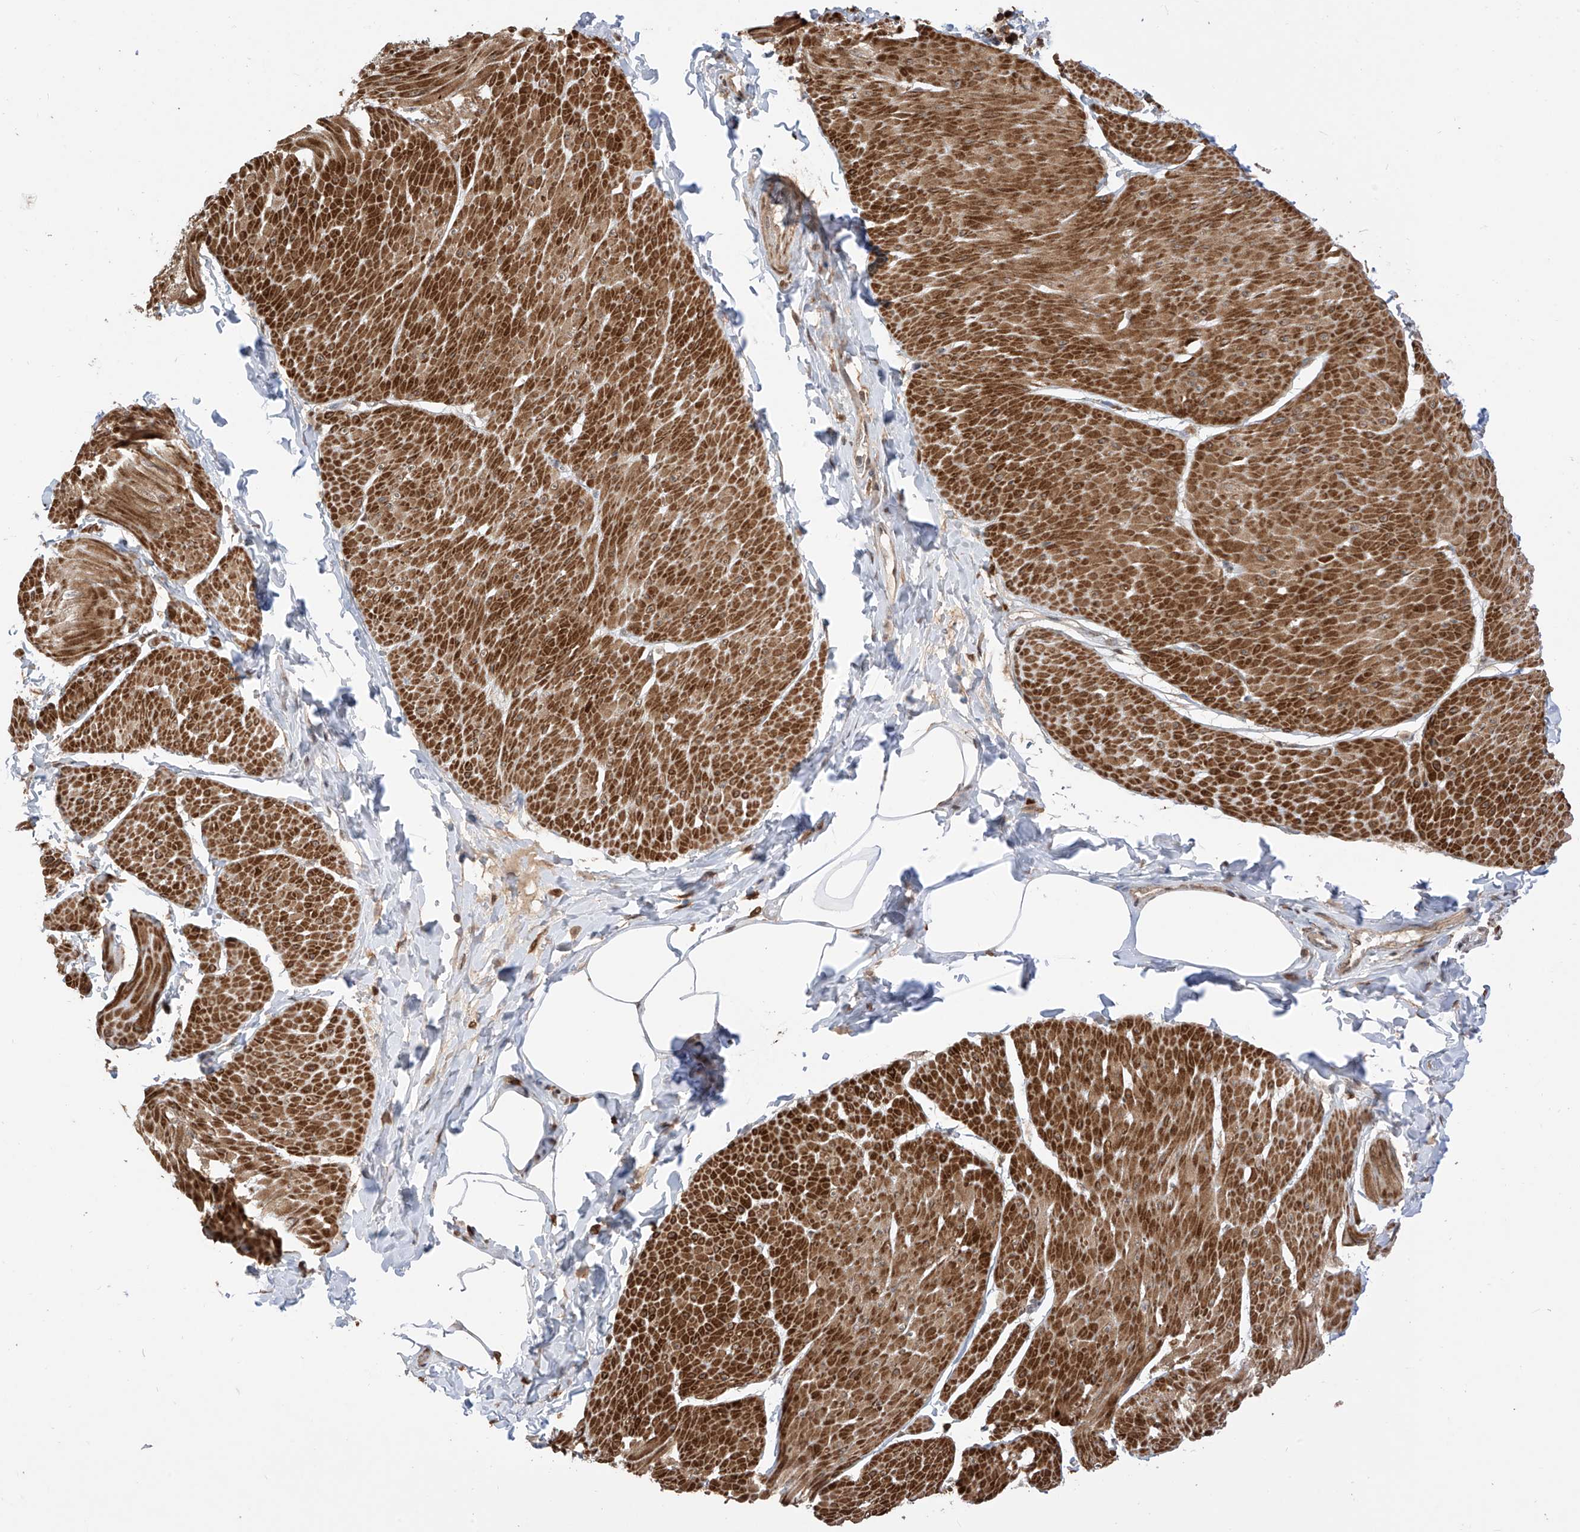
{"staining": {"intensity": "strong", "quantity": ">75%", "location": "cytoplasmic/membranous"}, "tissue": "smooth muscle", "cell_type": "Smooth muscle cells", "image_type": "normal", "snomed": [{"axis": "morphology", "description": "Urothelial carcinoma, High grade"}, {"axis": "topography", "description": "Urinary bladder"}], "caption": "The image displays a brown stain indicating the presence of a protein in the cytoplasmic/membranous of smooth muscle cells in smooth muscle. Nuclei are stained in blue.", "gene": "LATS1", "patient": {"sex": "male", "age": 46}}